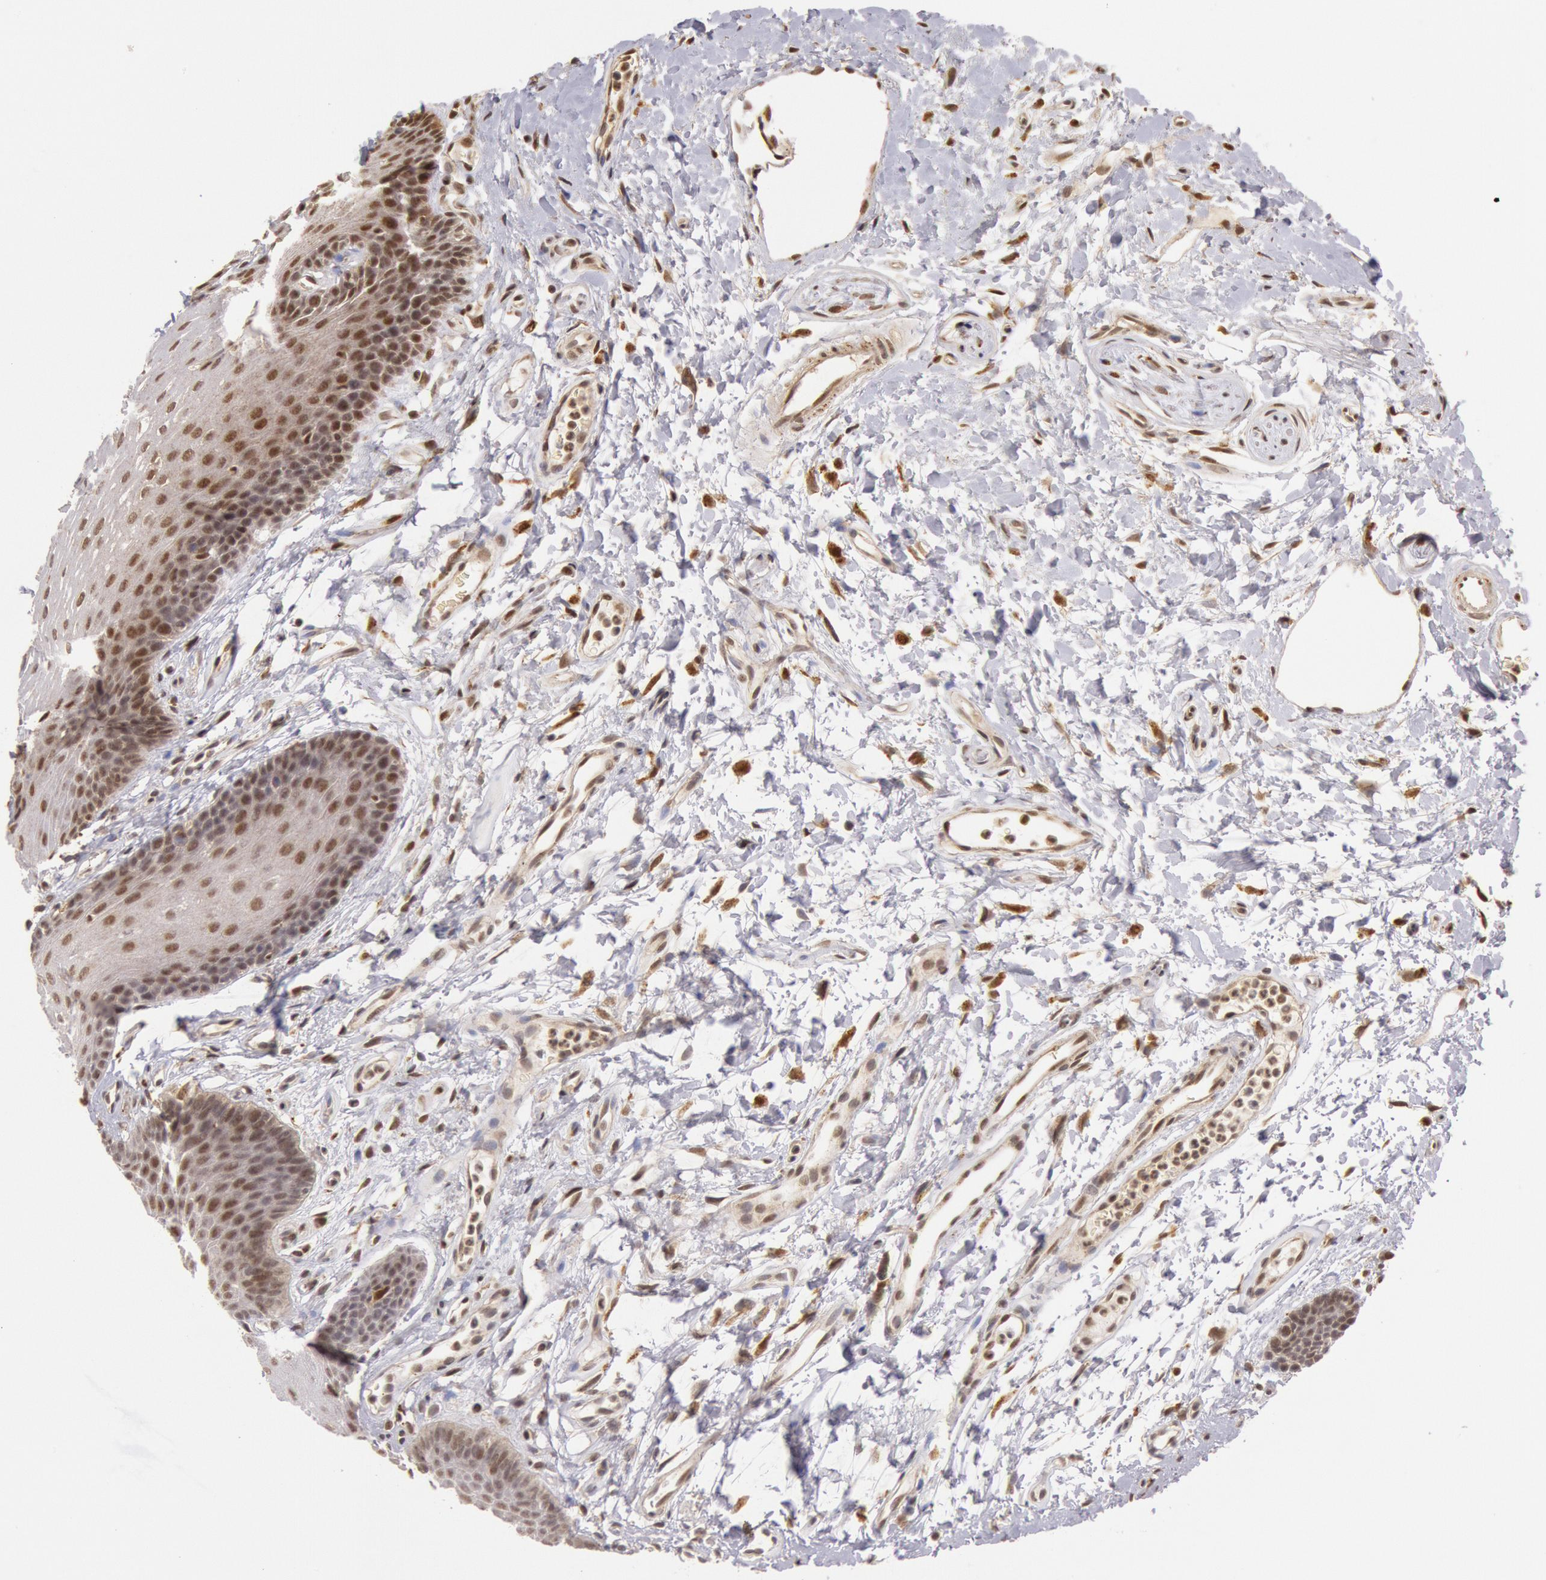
{"staining": {"intensity": "moderate", "quantity": ">75%", "location": "nuclear"}, "tissue": "oral mucosa", "cell_type": "Squamous epithelial cells", "image_type": "normal", "snomed": [{"axis": "morphology", "description": "Normal tissue, NOS"}, {"axis": "topography", "description": "Oral tissue"}], "caption": "Immunohistochemical staining of unremarkable oral mucosa displays medium levels of moderate nuclear positivity in approximately >75% of squamous epithelial cells.", "gene": "LIG4", "patient": {"sex": "male", "age": 62}}